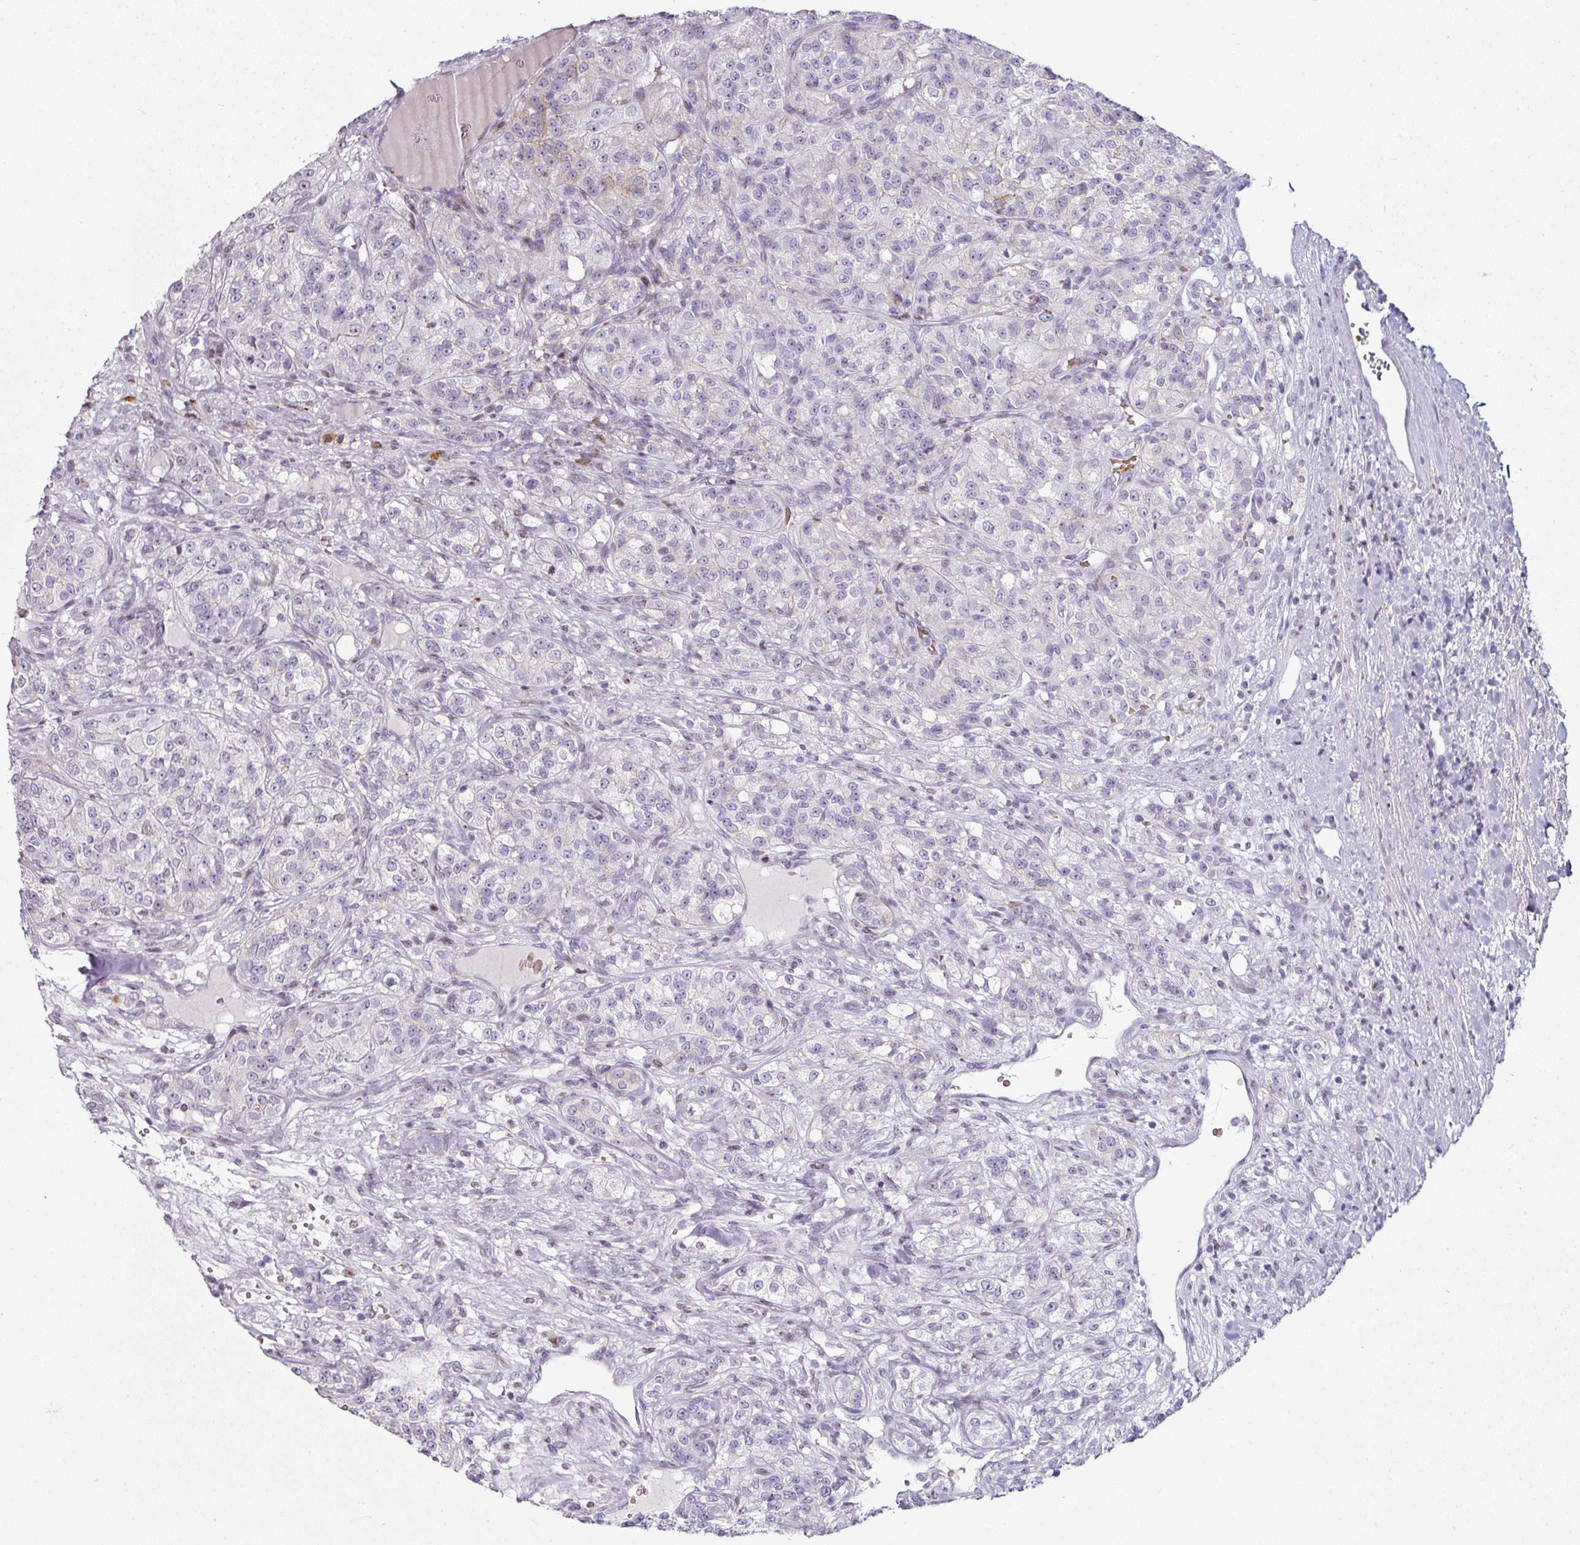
{"staining": {"intensity": "negative", "quantity": "none", "location": "none"}, "tissue": "renal cancer", "cell_type": "Tumor cells", "image_type": "cancer", "snomed": [{"axis": "morphology", "description": "Adenocarcinoma, NOS"}, {"axis": "topography", "description": "Kidney"}], "caption": "The immunohistochemistry histopathology image has no significant staining in tumor cells of renal cancer (adenocarcinoma) tissue.", "gene": "SYT8", "patient": {"sex": "female", "age": 63}}